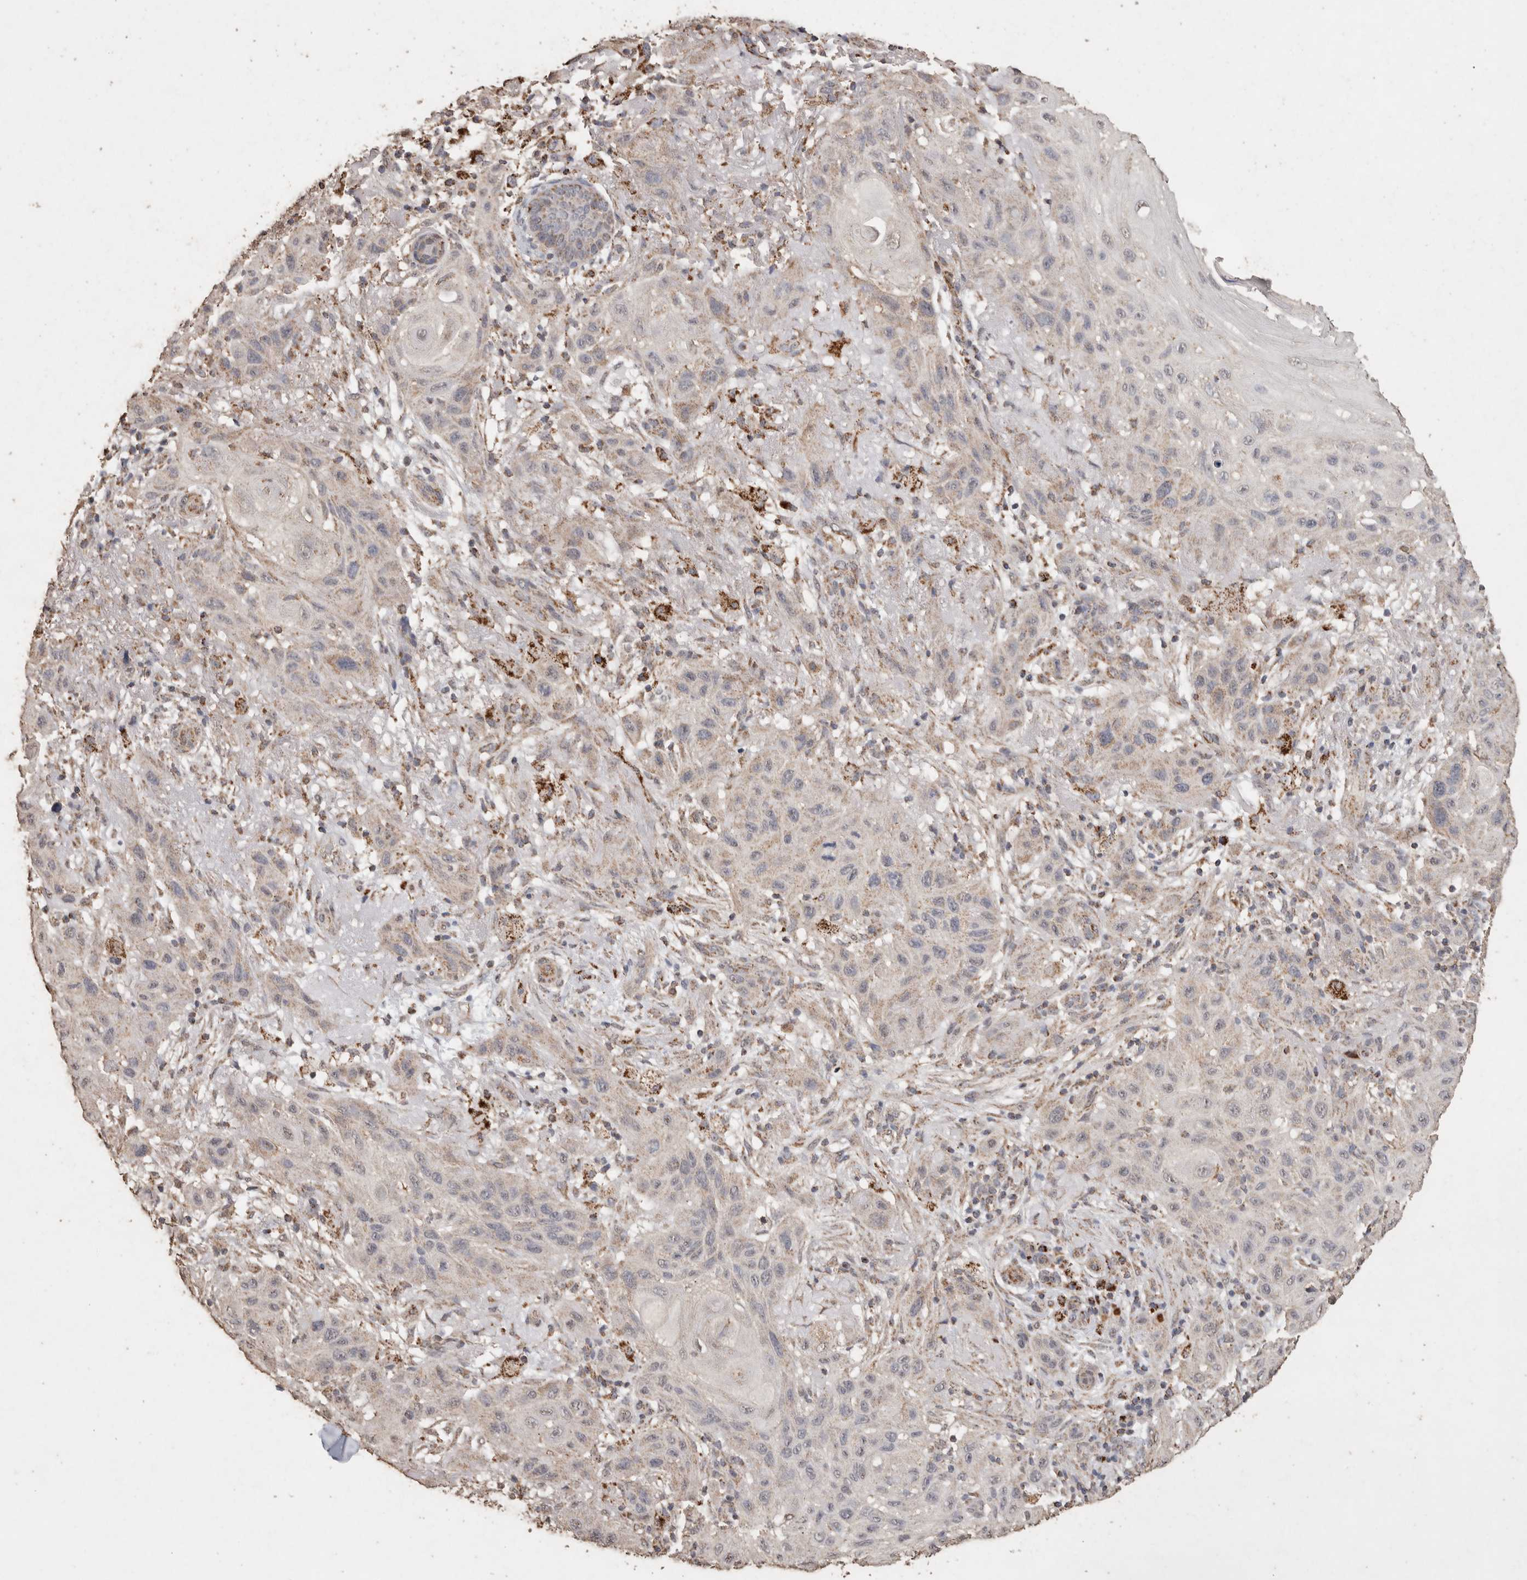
{"staining": {"intensity": "weak", "quantity": "<25%", "location": "cytoplasmic/membranous"}, "tissue": "skin cancer", "cell_type": "Tumor cells", "image_type": "cancer", "snomed": [{"axis": "morphology", "description": "Normal tissue, NOS"}, {"axis": "morphology", "description": "Squamous cell carcinoma, NOS"}, {"axis": "topography", "description": "Skin"}], "caption": "Immunohistochemistry of human skin cancer displays no staining in tumor cells. Nuclei are stained in blue.", "gene": "ACADM", "patient": {"sex": "female", "age": 96}}